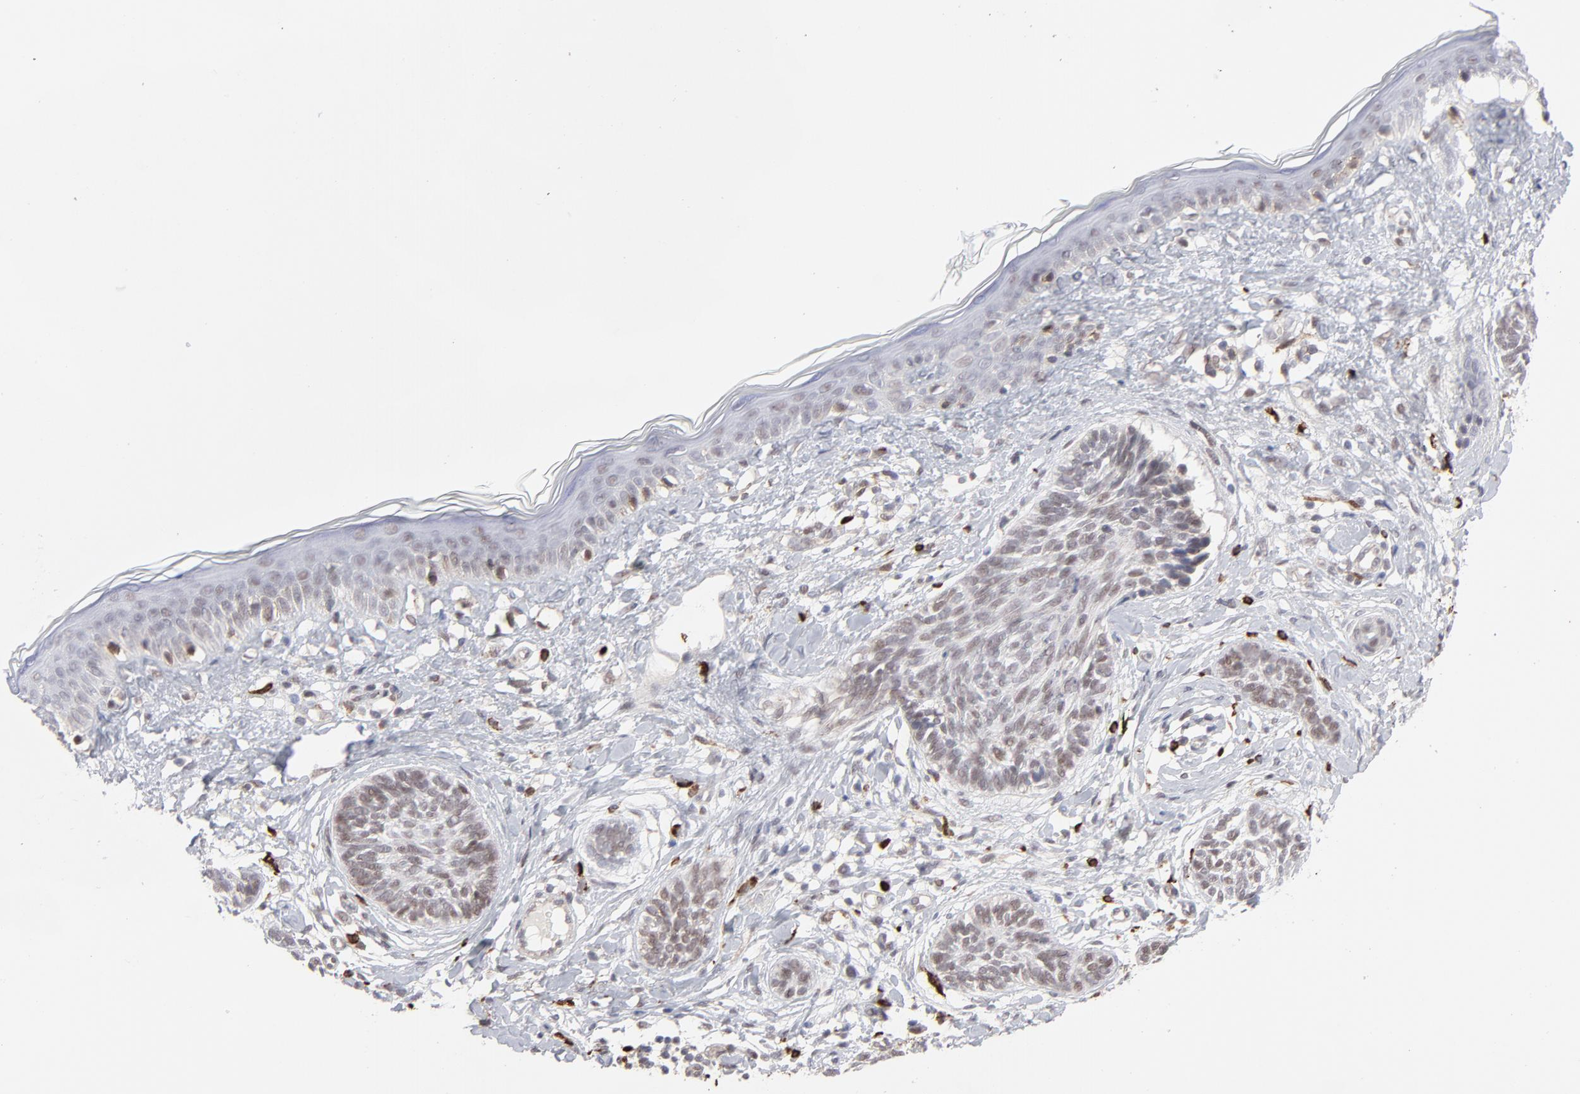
{"staining": {"intensity": "weak", "quantity": ">75%", "location": "cytoplasmic/membranous,nuclear"}, "tissue": "skin cancer", "cell_type": "Tumor cells", "image_type": "cancer", "snomed": [{"axis": "morphology", "description": "Normal tissue, NOS"}, {"axis": "morphology", "description": "Basal cell carcinoma"}, {"axis": "topography", "description": "Skin"}], "caption": "High-magnification brightfield microscopy of skin basal cell carcinoma stained with DAB (3,3'-diaminobenzidine) (brown) and counterstained with hematoxylin (blue). tumor cells exhibit weak cytoplasmic/membranous and nuclear staining is appreciated in approximately>75% of cells.", "gene": "NBN", "patient": {"sex": "male", "age": 63}}